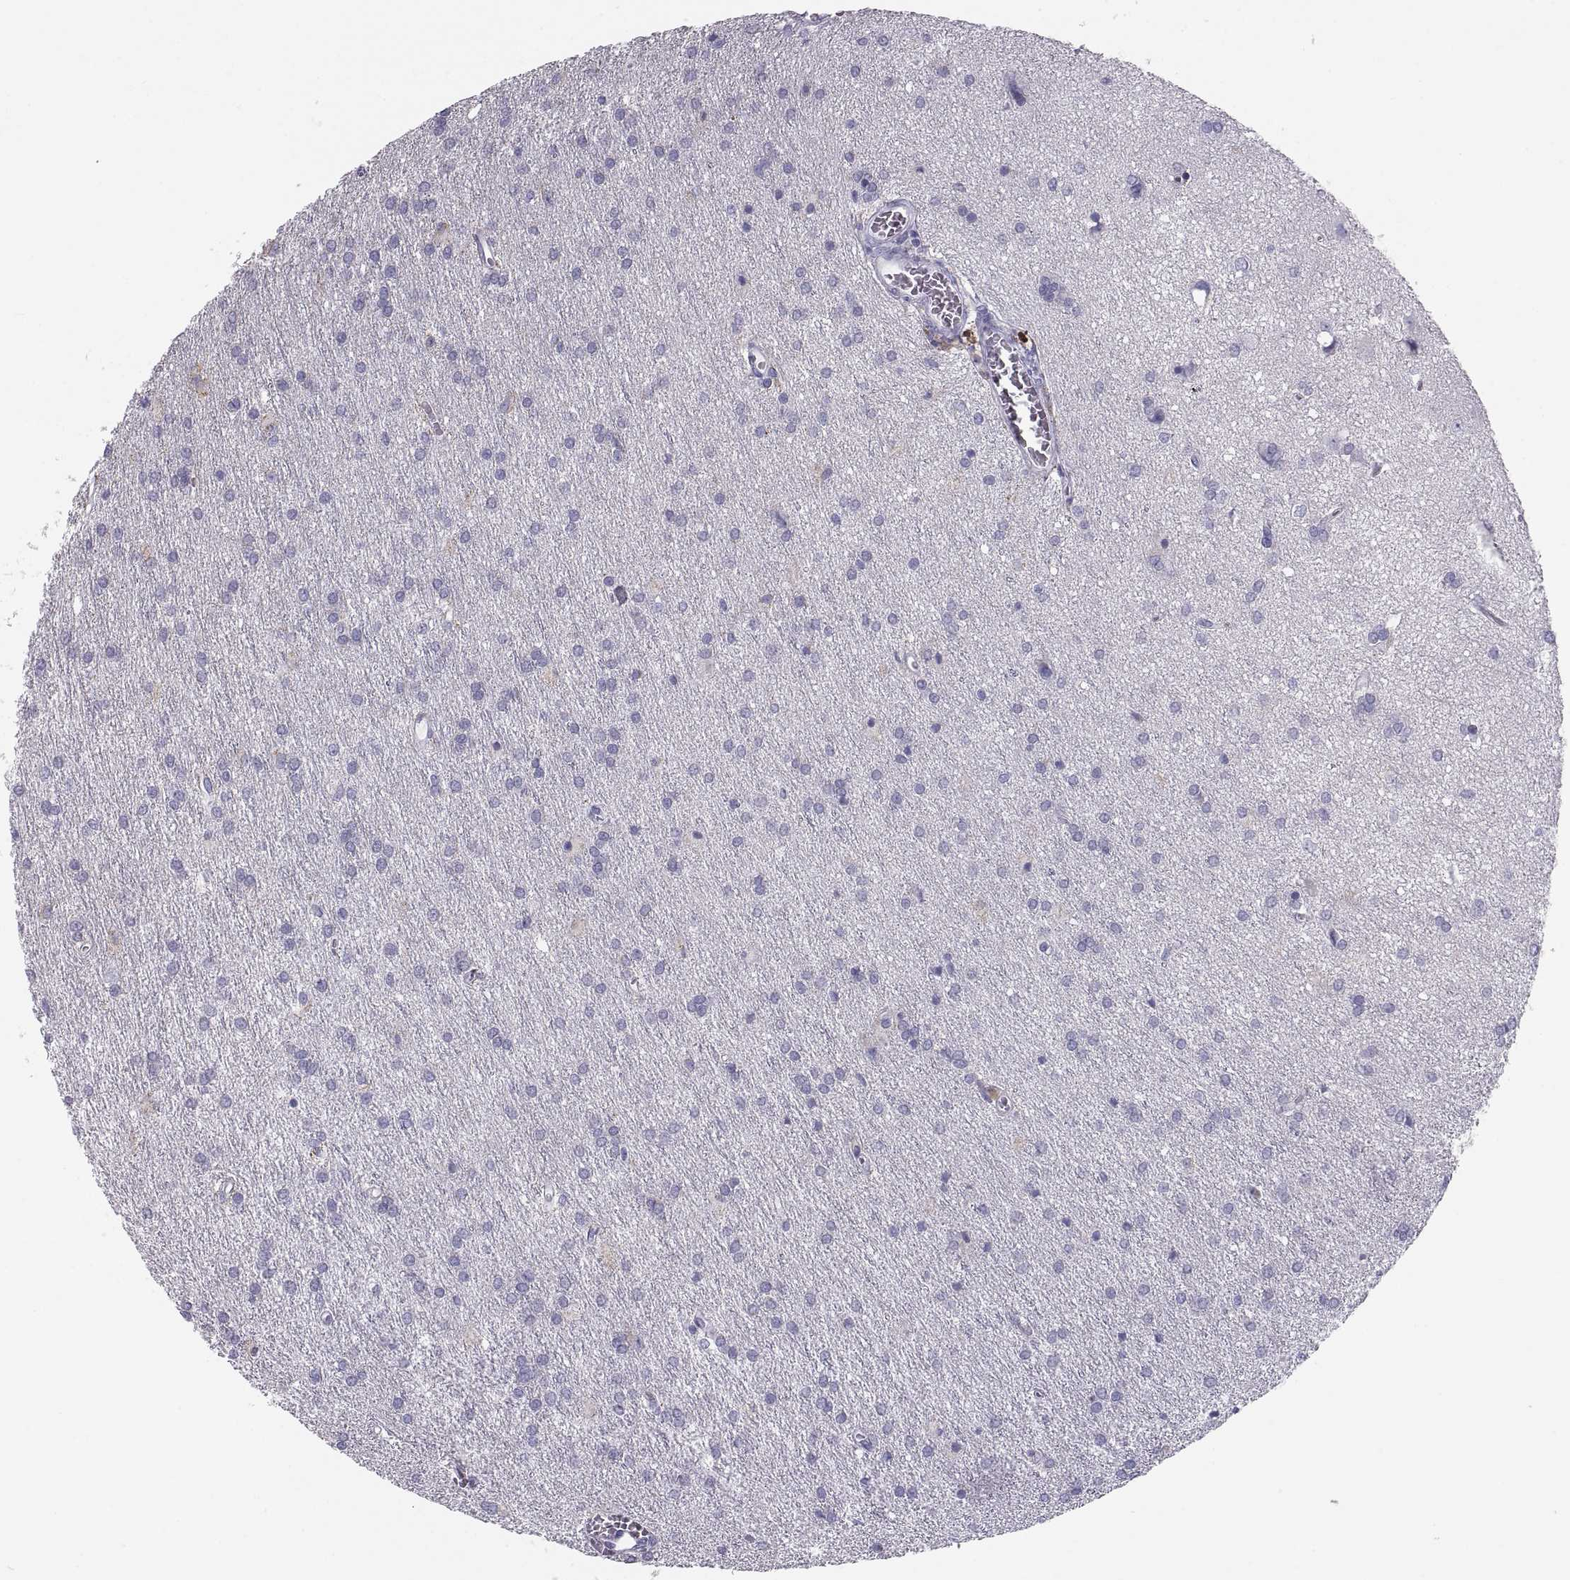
{"staining": {"intensity": "negative", "quantity": "none", "location": "none"}, "tissue": "glioma", "cell_type": "Tumor cells", "image_type": "cancer", "snomed": [{"axis": "morphology", "description": "Glioma, malignant, Low grade"}, {"axis": "topography", "description": "Brain"}], "caption": "There is no significant positivity in tumor cells of malignant glioma (low-grade).", "gene": "PAX2", "patient": {"sex": "female", "age": 32}}